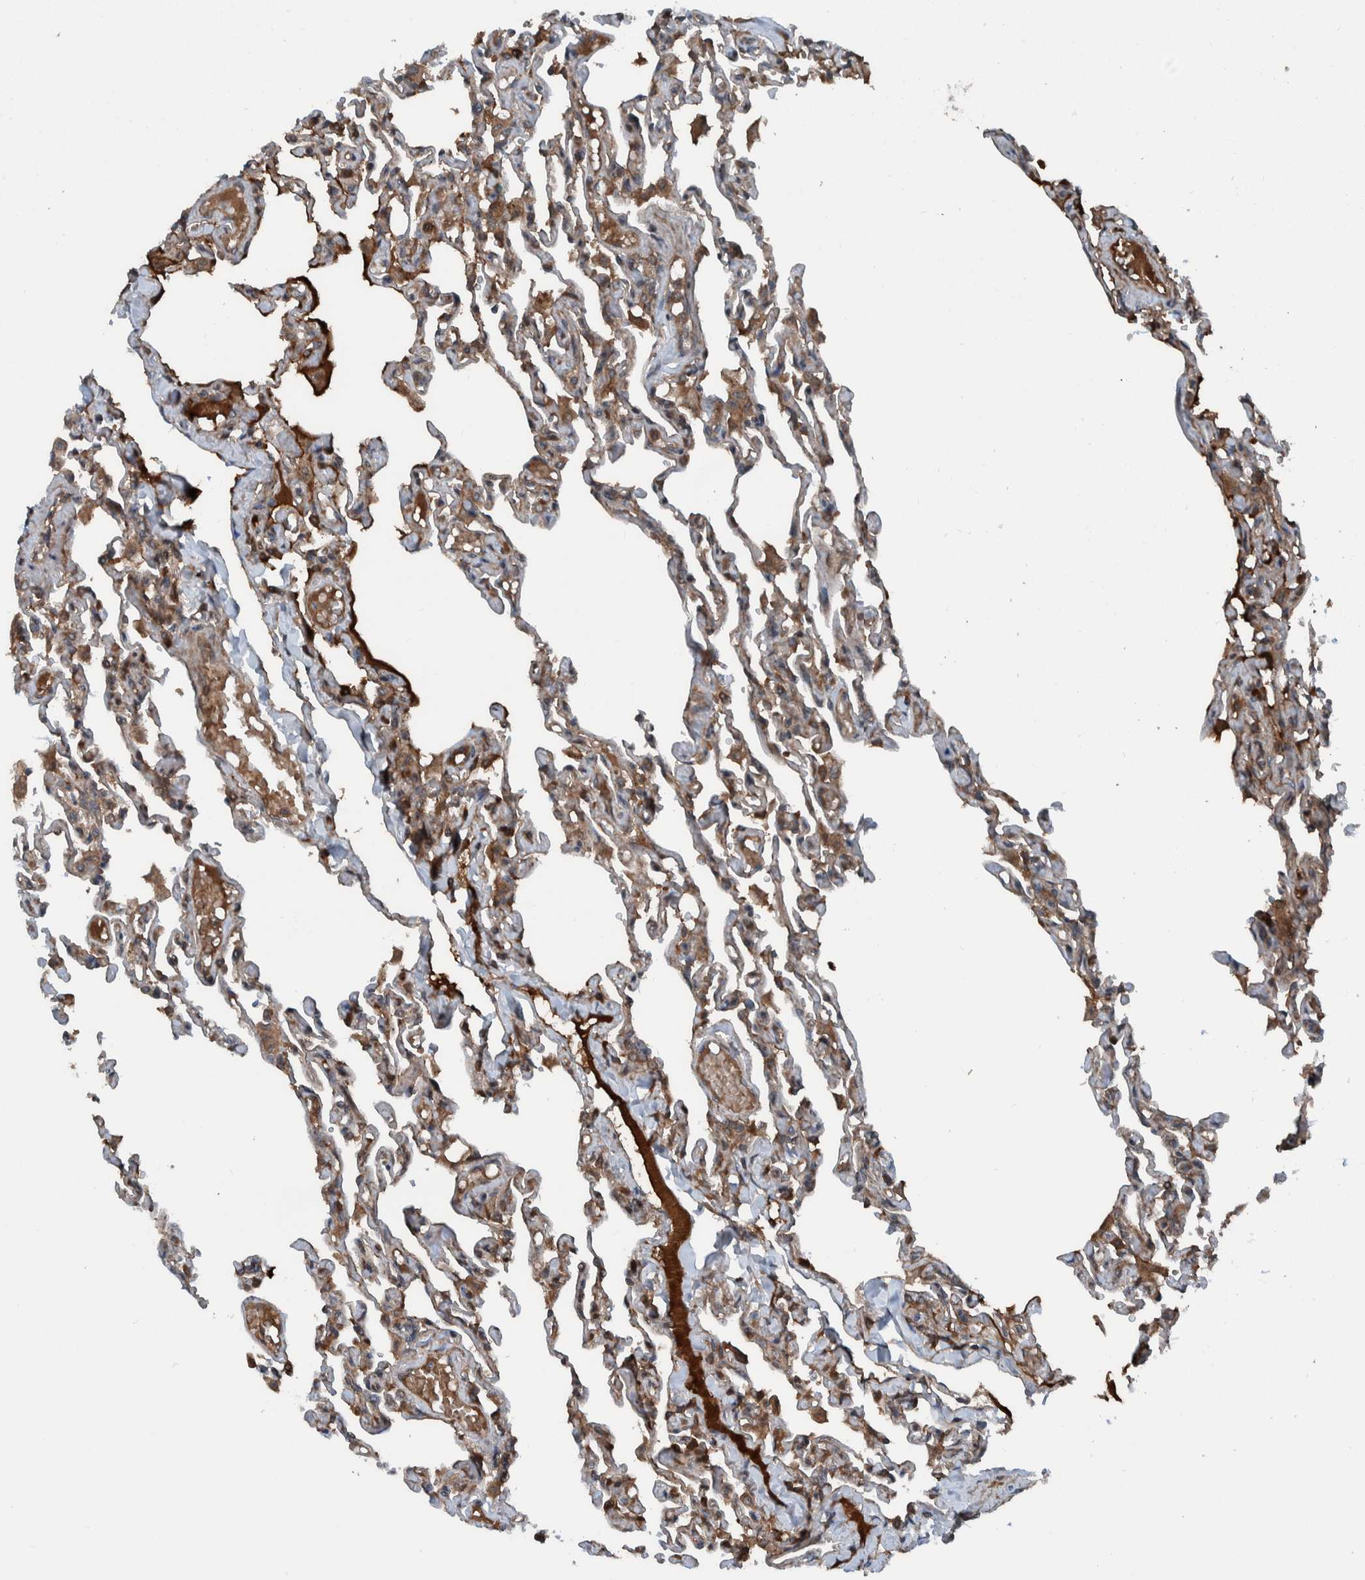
{"staining": {"intensity": "moderate", "quantity": ">75%", "location": "cytoplasmic/membranous"}, "tissue": "lung", "cell_type": "Alveolar cells", "image_type": "normal", "snomed": [{"axis": "morphology", "description": "Normal tissue, NOS"}, {"axis": "topography", "description": "Lung"}], "caption": "Immunohistochemistry (DAB) staining of benign lung reveals moderate cytoplasmic/membranous protein staining in approximately >75% of alveolar cells.", "gene": "CUEDC1", "patient": {"sex": "male", "age": 21}}